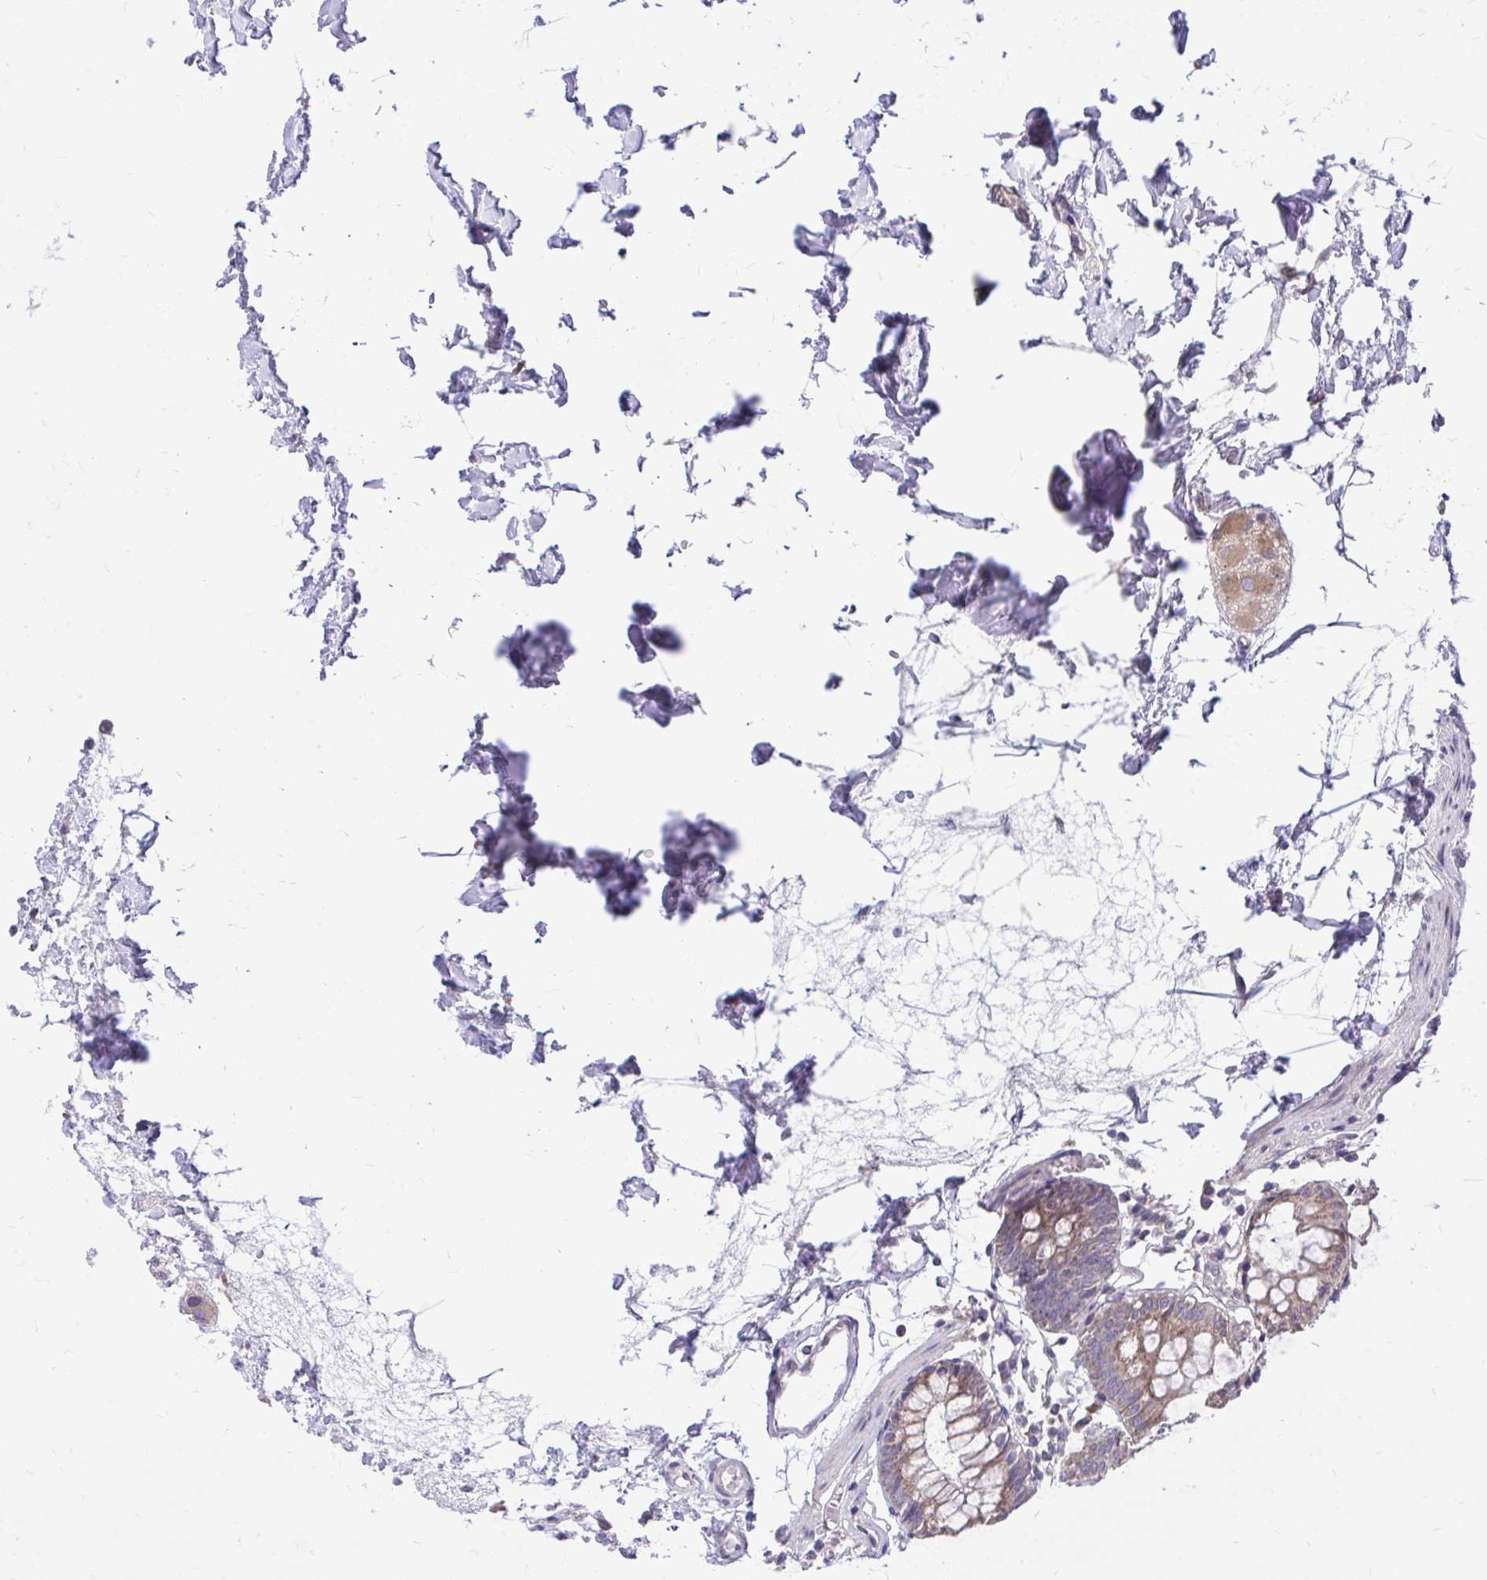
{"staining": {"intensity": "negative", "quantity": "none", "location": "none"}, "tissue": "colon", "cell_type": "Endothelial cells", "image_type": "normal", "snomed": [{"axis": "morphology", "description": "Normal tissue, NOS"}, {"axis": "topography", "description": "Colon"}], "caption": "A high-resolution photomicrograph shows immunohistochemistry staining of unremarkable colon, which displays no significant positivity in endothelial cells.", "gene": "CEACAM18", "patient": {"sex": "female", "age": 84}}